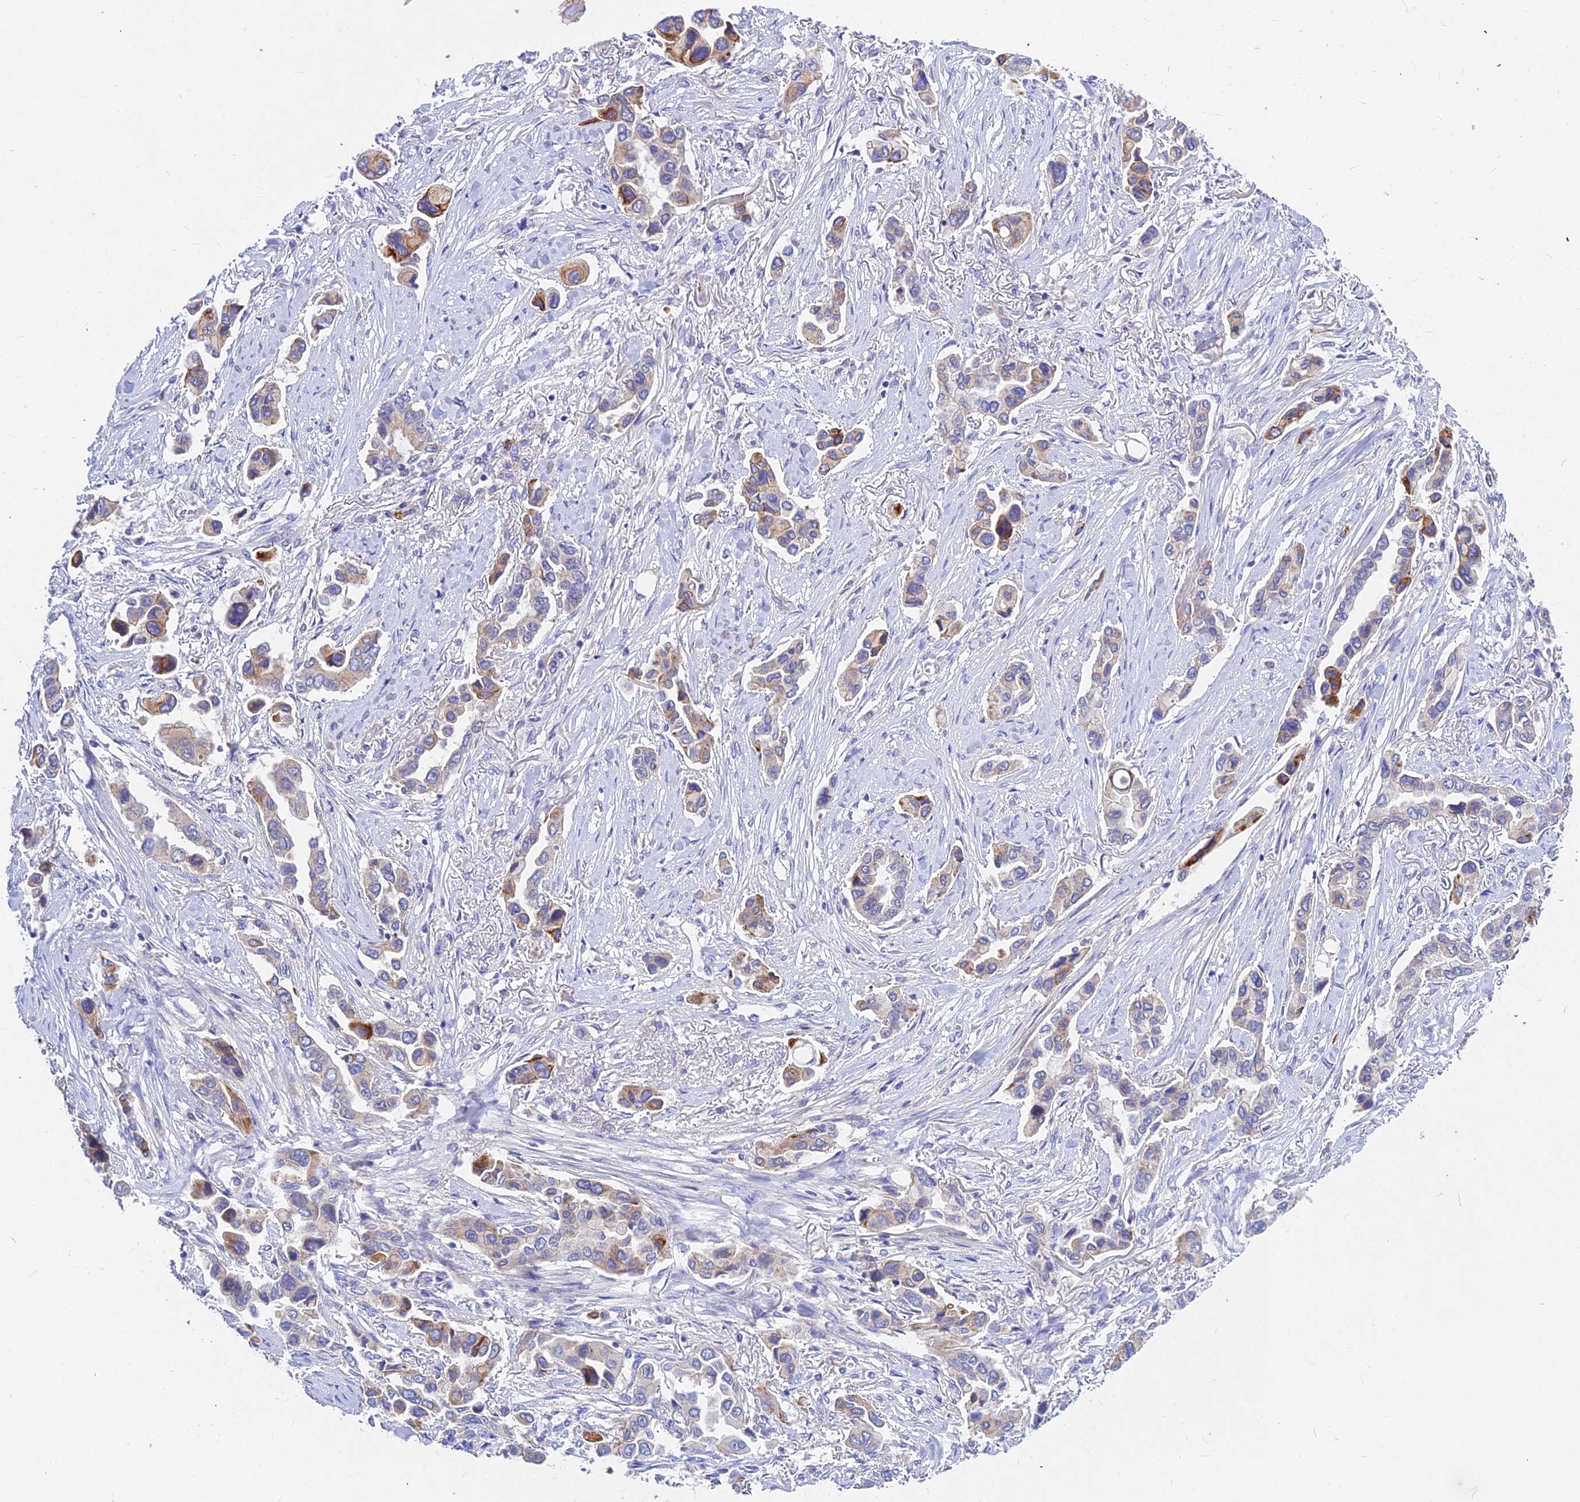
{"staining": {"intensity": "moderate", "quantity": "<25%", "location": "cytoplasmic/membranous"}, "tissue": "lung cancer", "cell_type": "Tumor cells", "image_type": "cancer", "snomed": [{"axis": "morphology", "description": "Adenocarcinoma, NOS"}, {"axis": "topography", "description": "Lung"}], "caption": "Adenocarcinoma (lung) stained with a protein marker exhibits moderate staining in tumor cells.", "gene": "DMRTA1", "patient": {"sex": "female", "age": 76}}